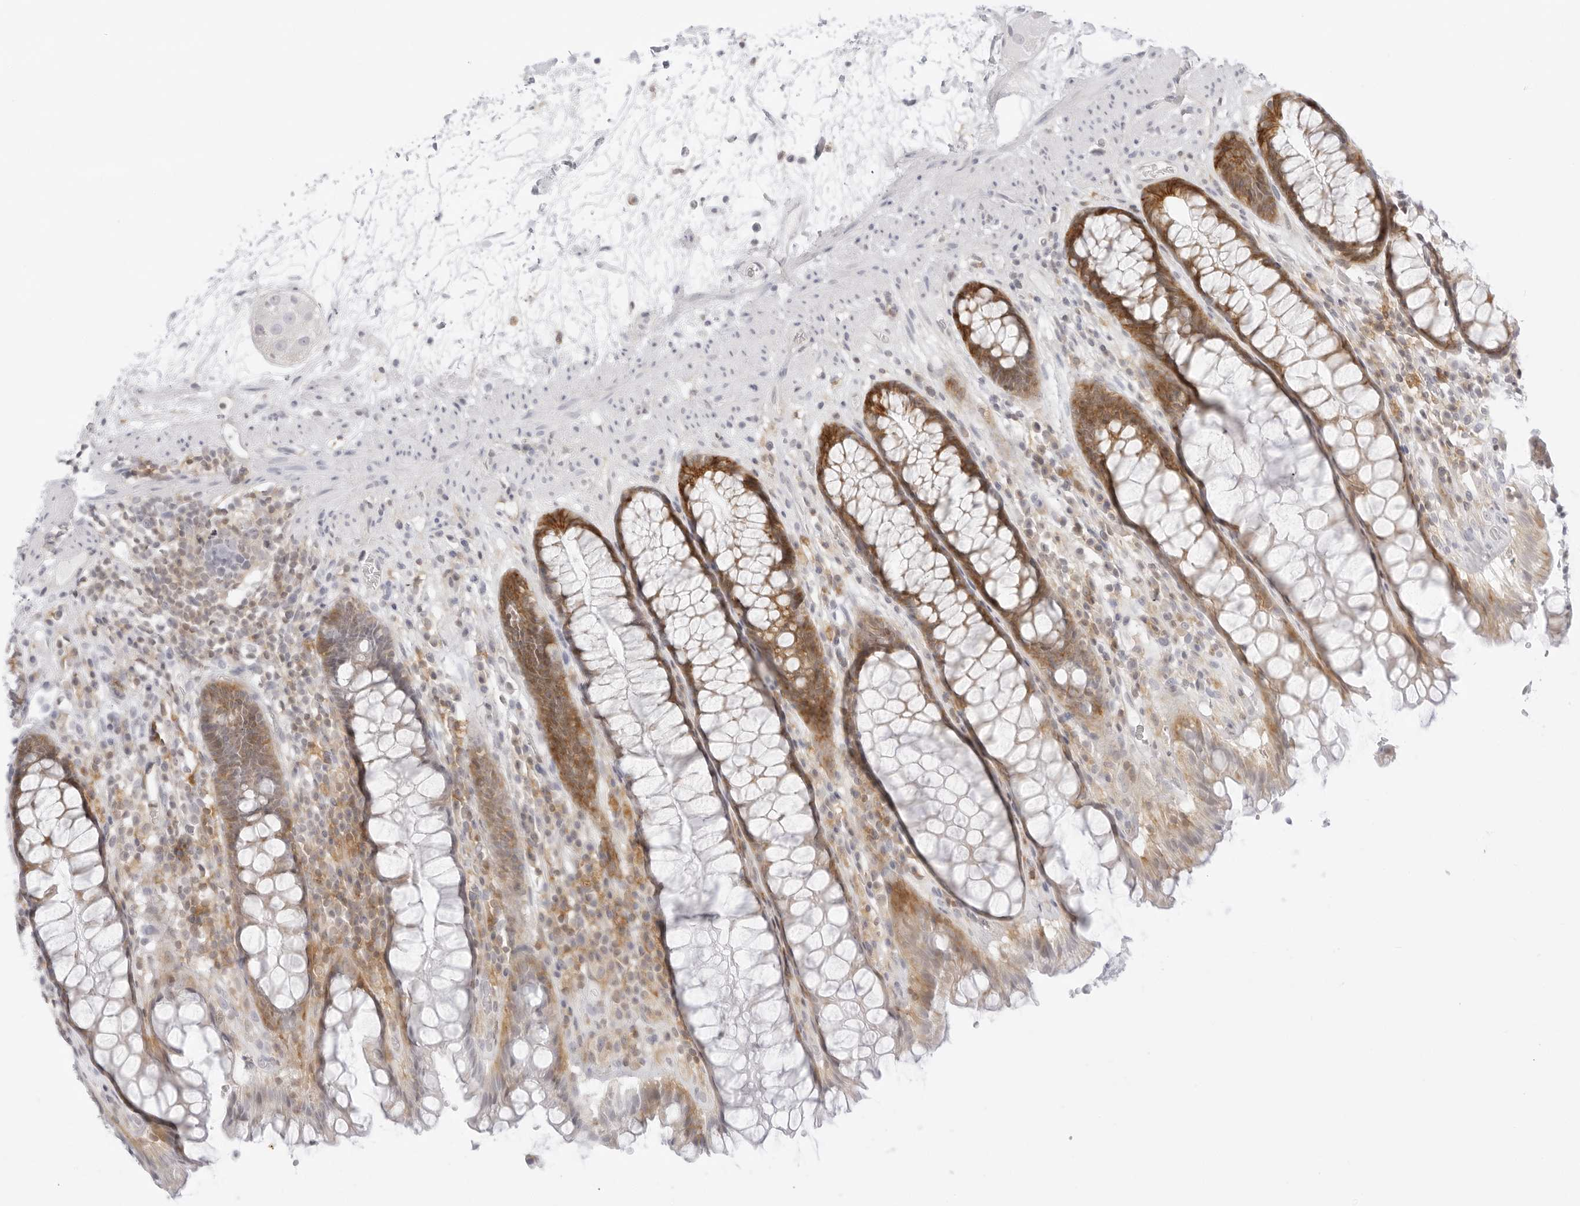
{"staining": {"intensity": "moderate", "quantity": ">75%", "location": "cytoplasmic/membranous"}, "tissue": "rectum", "cell_type": "Glandular cells", "image_type": "normal", "snomed": [{"axis": "morphology", "description": "Normal tissue, NOS"}, {"axis": "topography", "description": "Rectum"}], "caption": "This is a micrograph of IHC staining of unremarkable rectum, which shows moderate expression in the cytoplasmic/membranous of glandular cells.", "gene": "TNFRSF14", "patient": {"sex": "male", "age": 64}}